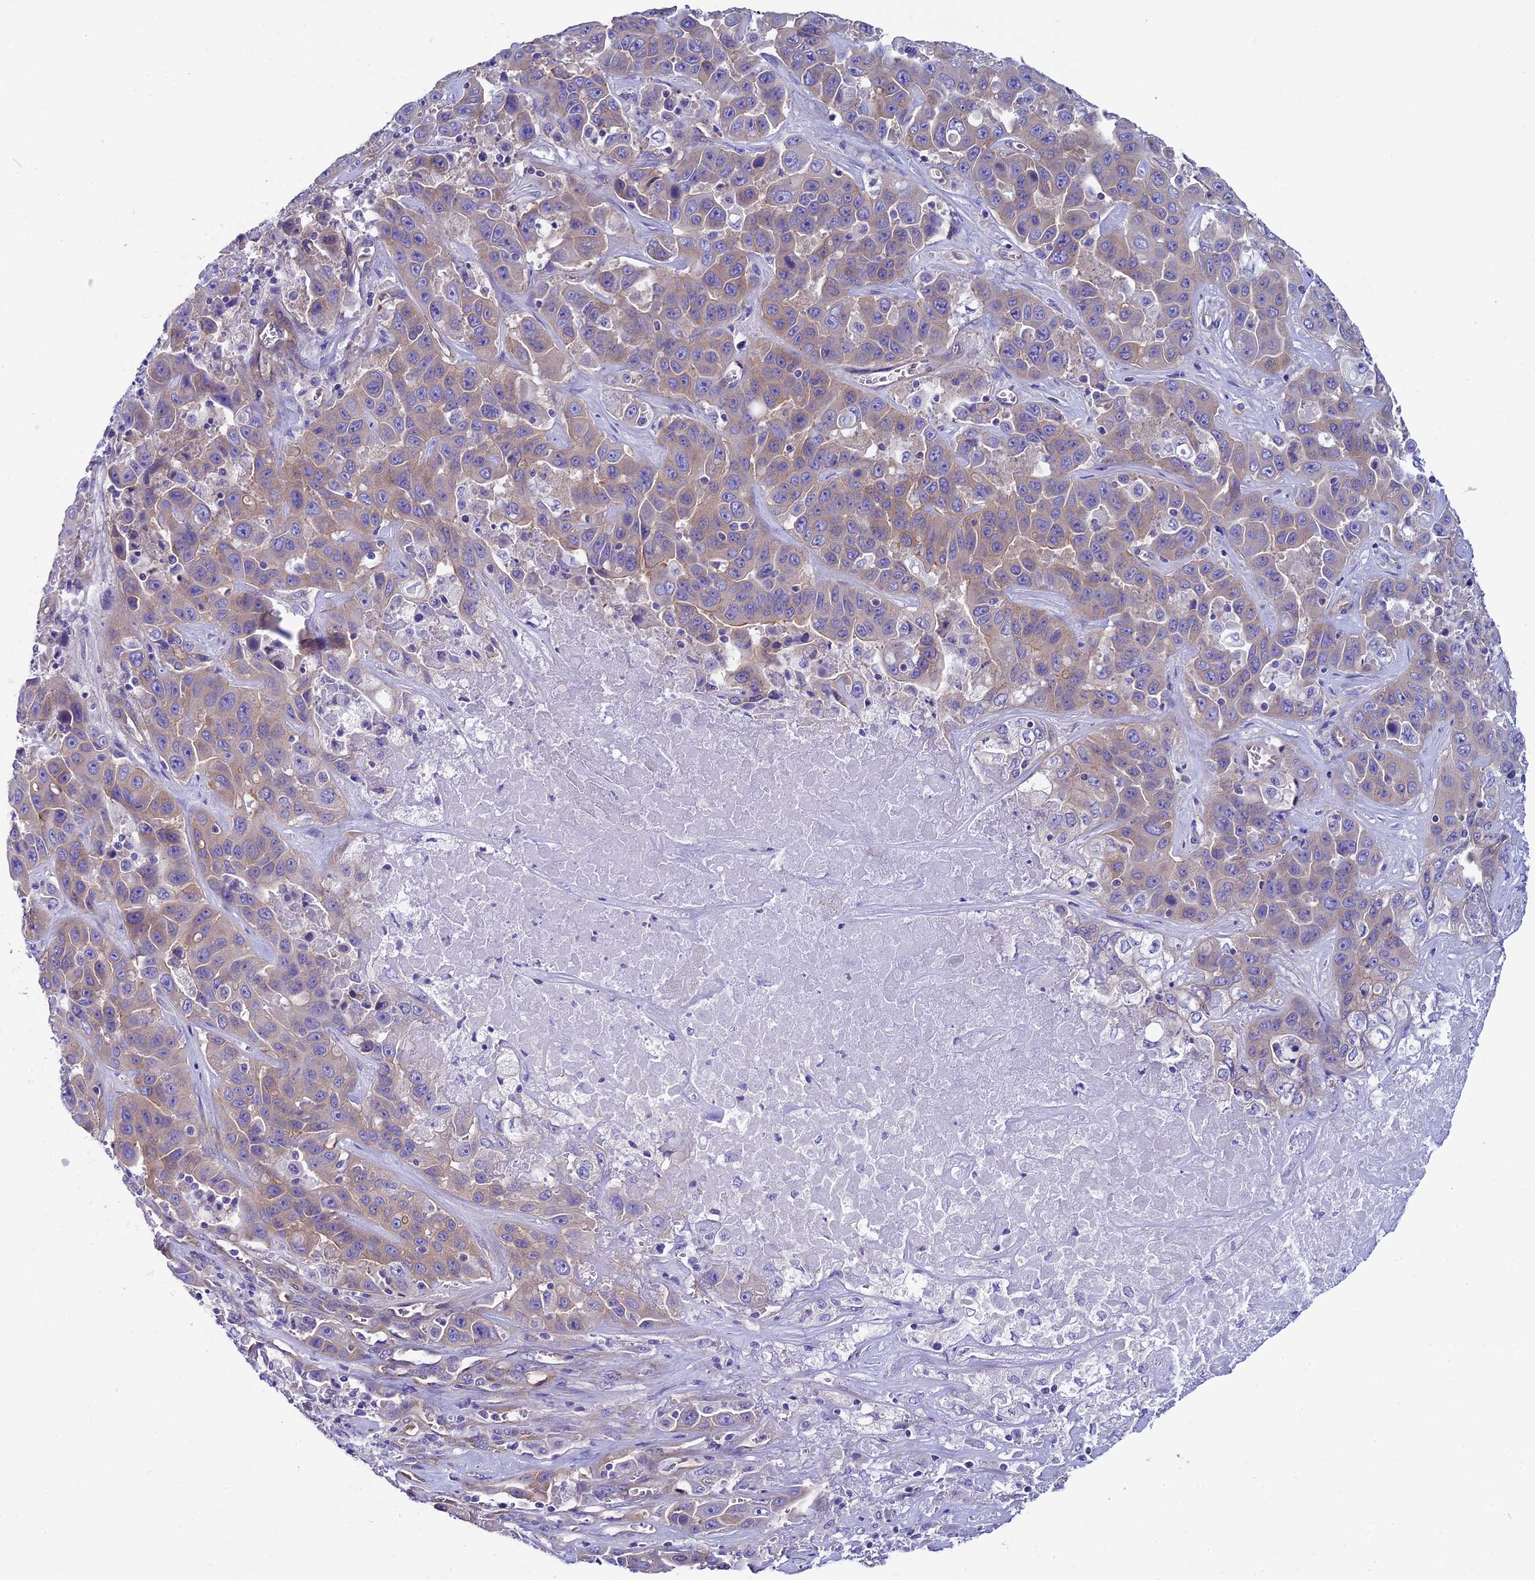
{"staining": {"intensity": "weak", "quantity": "25%-75%", "location": "cytoplasmic/membranous"}, "tissue": "liver cancer", "cell_type": "Tumor cells", "image_type": "cancer", "snomed": [{"axis": "morphology", "description": "Cholangiocarcinoma"}, {"axis": "topography", "description": "Liver"}], "caption": "There is low levels of weak cytoplasmic/membranous positivity in tumor cells of liver cholangiocarcinoma, as demonstrated by immunohistochemical staining (brown color).", "gene": "PPFIA3", "patient": {"sex": "female", "age": 52}}